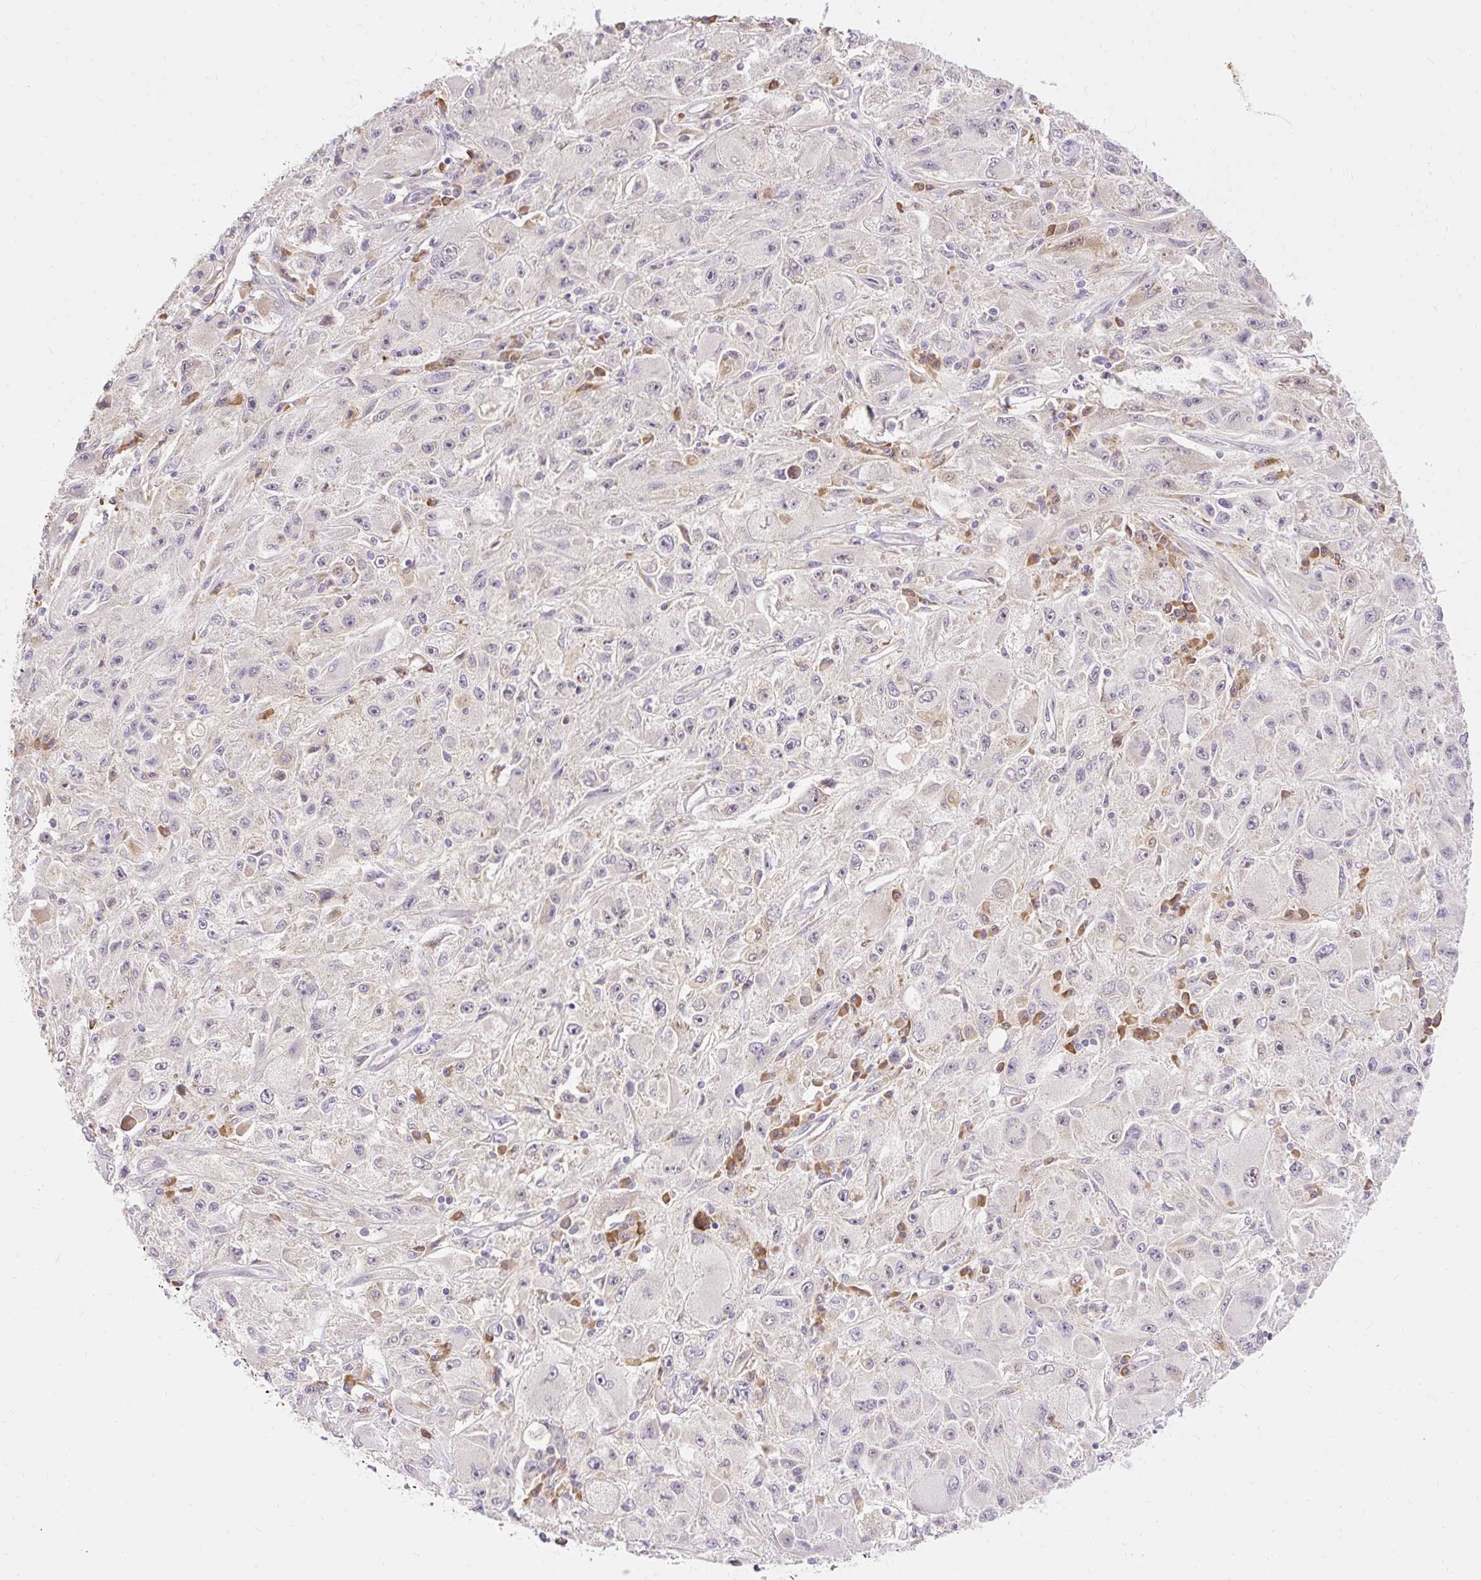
{"staining": {"intensity": "negative", "quantity": "none", "location": "none"}, "tissue": "melanoma", "cell_type": "Tumor cells", "image_type": "cancer", "snomed": [{"axis": "morphology", "description": "Malignant melanoma, Metastatic site"}, {"axis": "topography", "description": "Skin"}], "caption": "Immunohistochemistry (IHC) histopathology image of human melanoma stained for a protein (brown), which displays no expression in tumor cells.", "gene": "SEC63", "patient": {"sex": "male", "age": 53}}